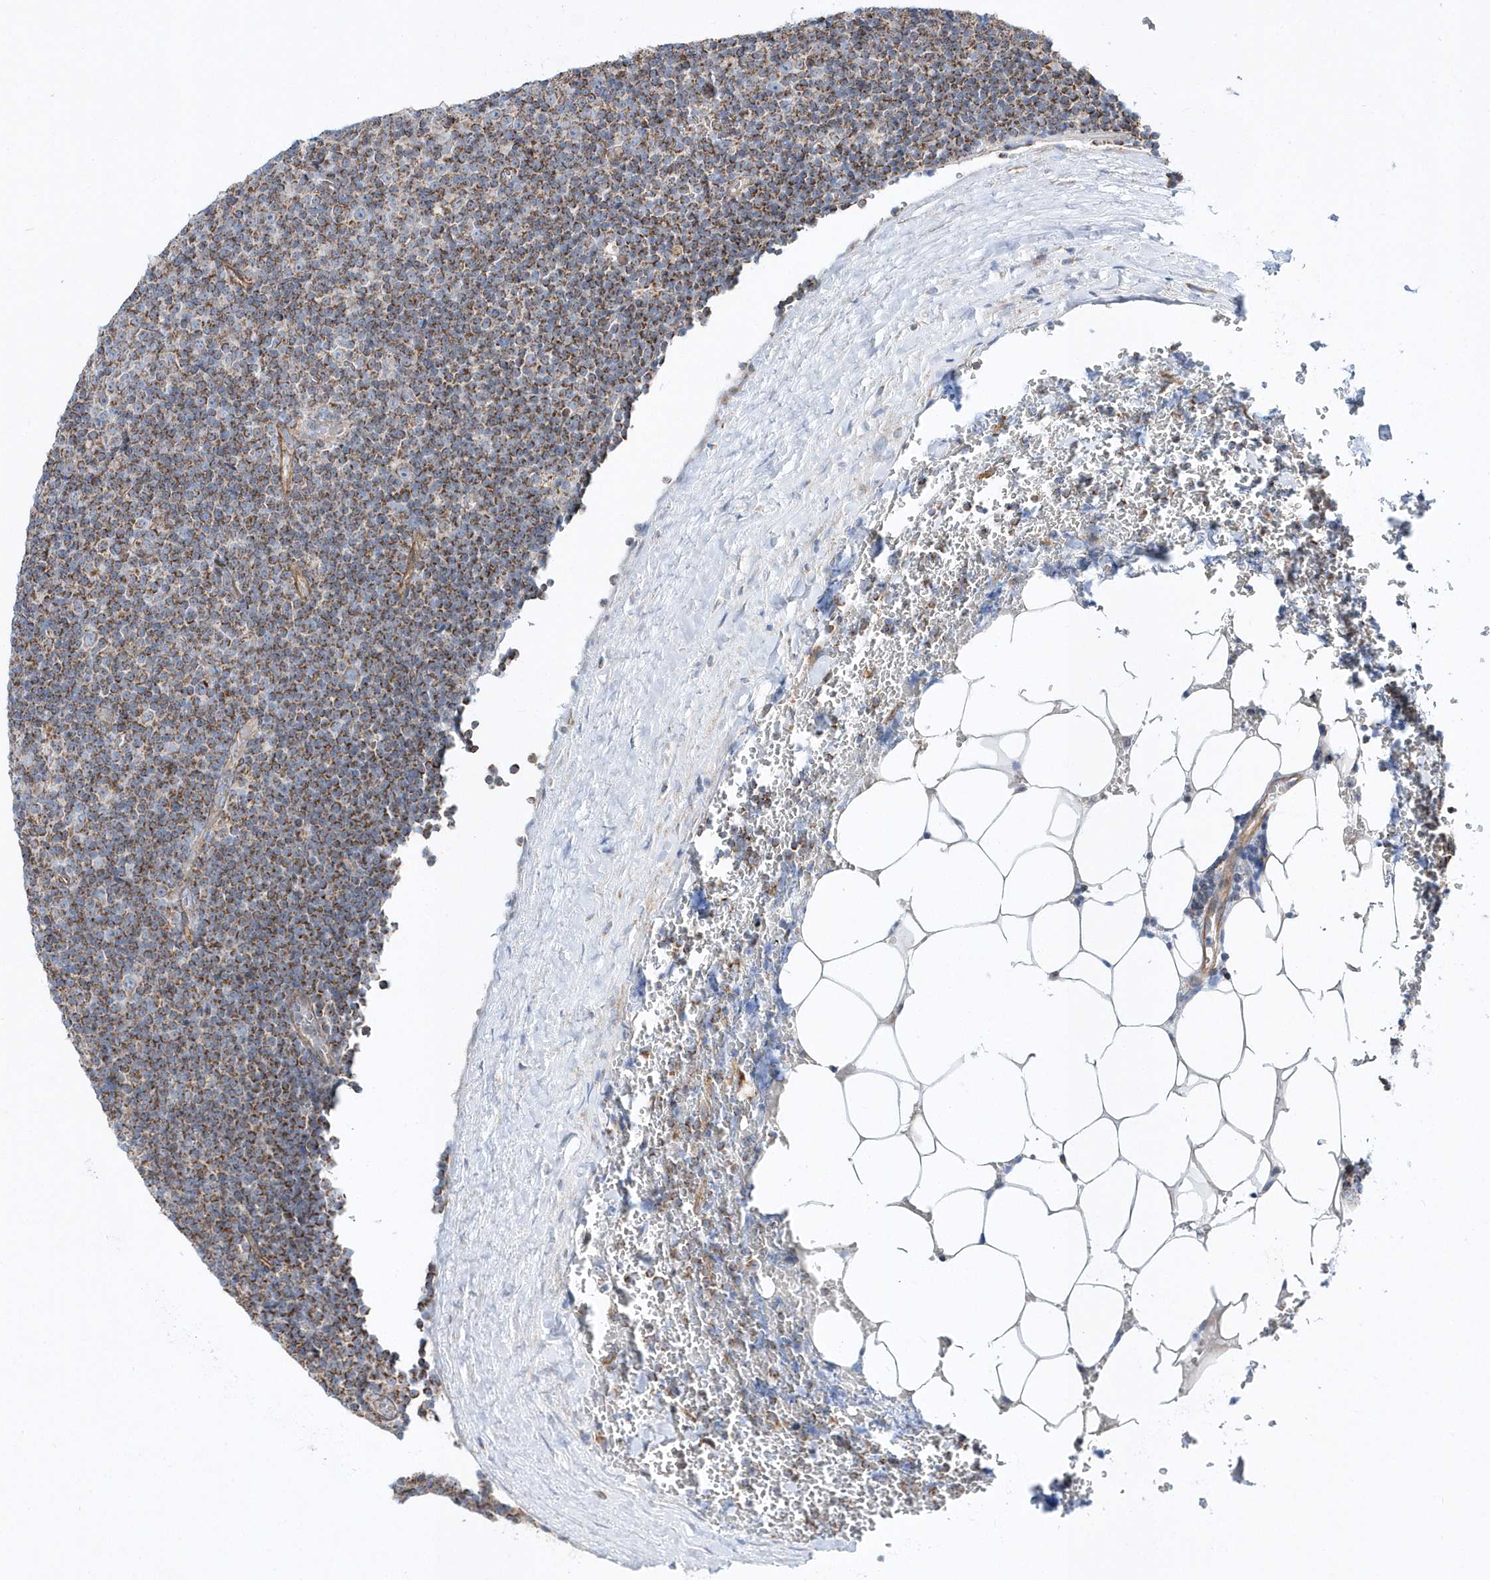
{"staining": {"intensity": "strong", "quantity": ">75%", "location": "cytoplasmic/membranous"}, "tissue": "lymphoma", "cell_type": "Tumor cells", "image_type": "cancer", "snomed": [{"axis": "morphology", "description": "Malignant lymphoma, non-Hodgkin's type, Low grade"}, {"axis": "topography", "description": "Lymph node"}], "caption": "Low-grade malignant lymphoma, non-Hodgkin's type was stained to show a protein in brown. There is high levels of strong cytoplasmic/membranous expression in about >75% of tumor cells.", "gene": "OPA1", "patient": {"sex": "female", "age": 67}}